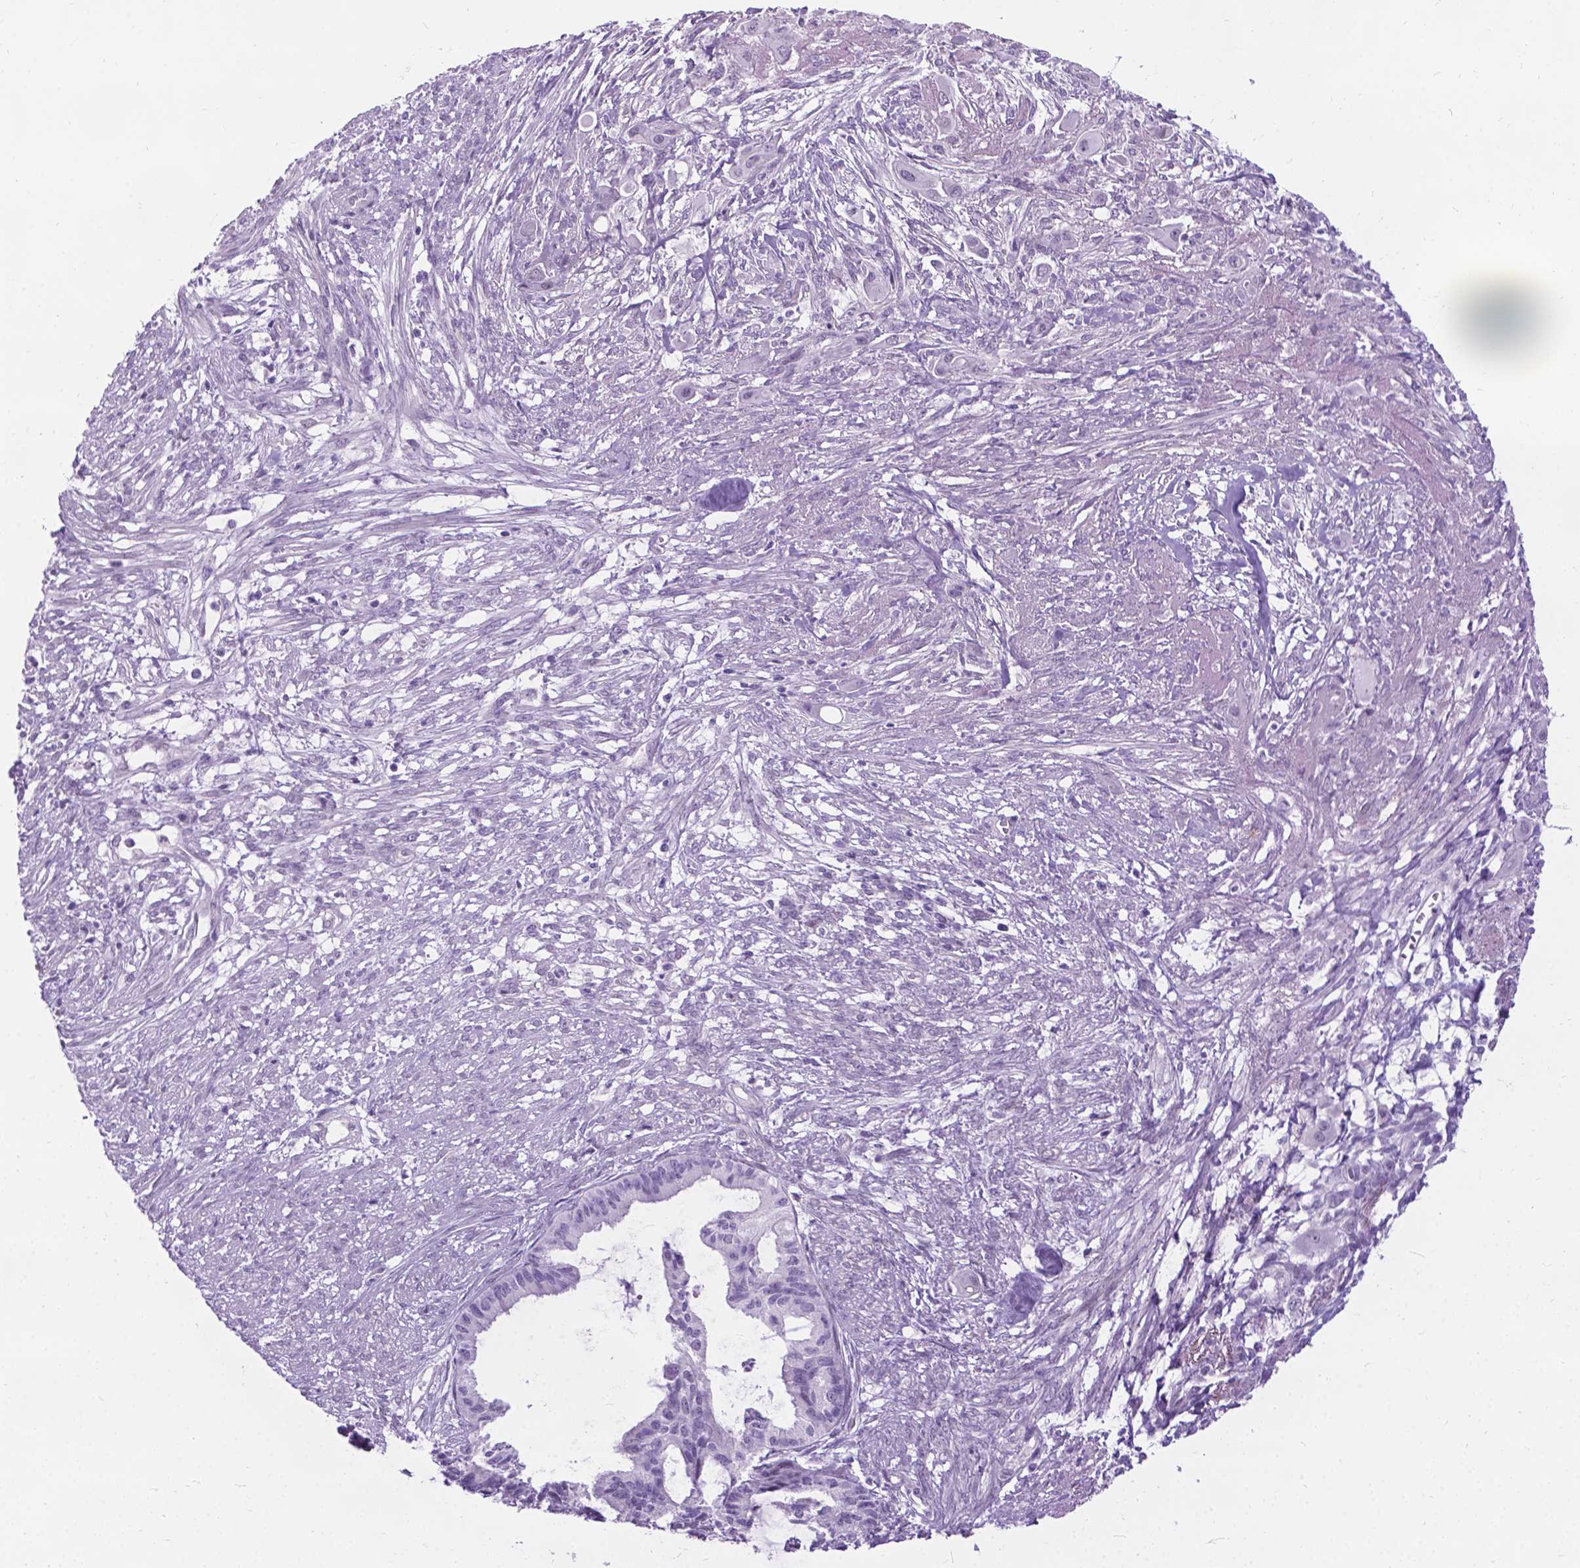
{"staining": {"intensity": "negative", "quantity": "none", "location": "none"}, "tissue": "endometrial cancer", "cell_type": "Tumor cells", "image_type": "cancer", "snomed": [{"axis": "morphology", "description": "Adenocarcinoma, NOS"}, {"axis": "topography", "description": "Endometrium"}], "caption": "Tumor cells are negative for brown protein staining in endometrial cancer (adenocarcinoma).", "gene": "PROB1", "patient": {"sex": "female", "age": 86}}